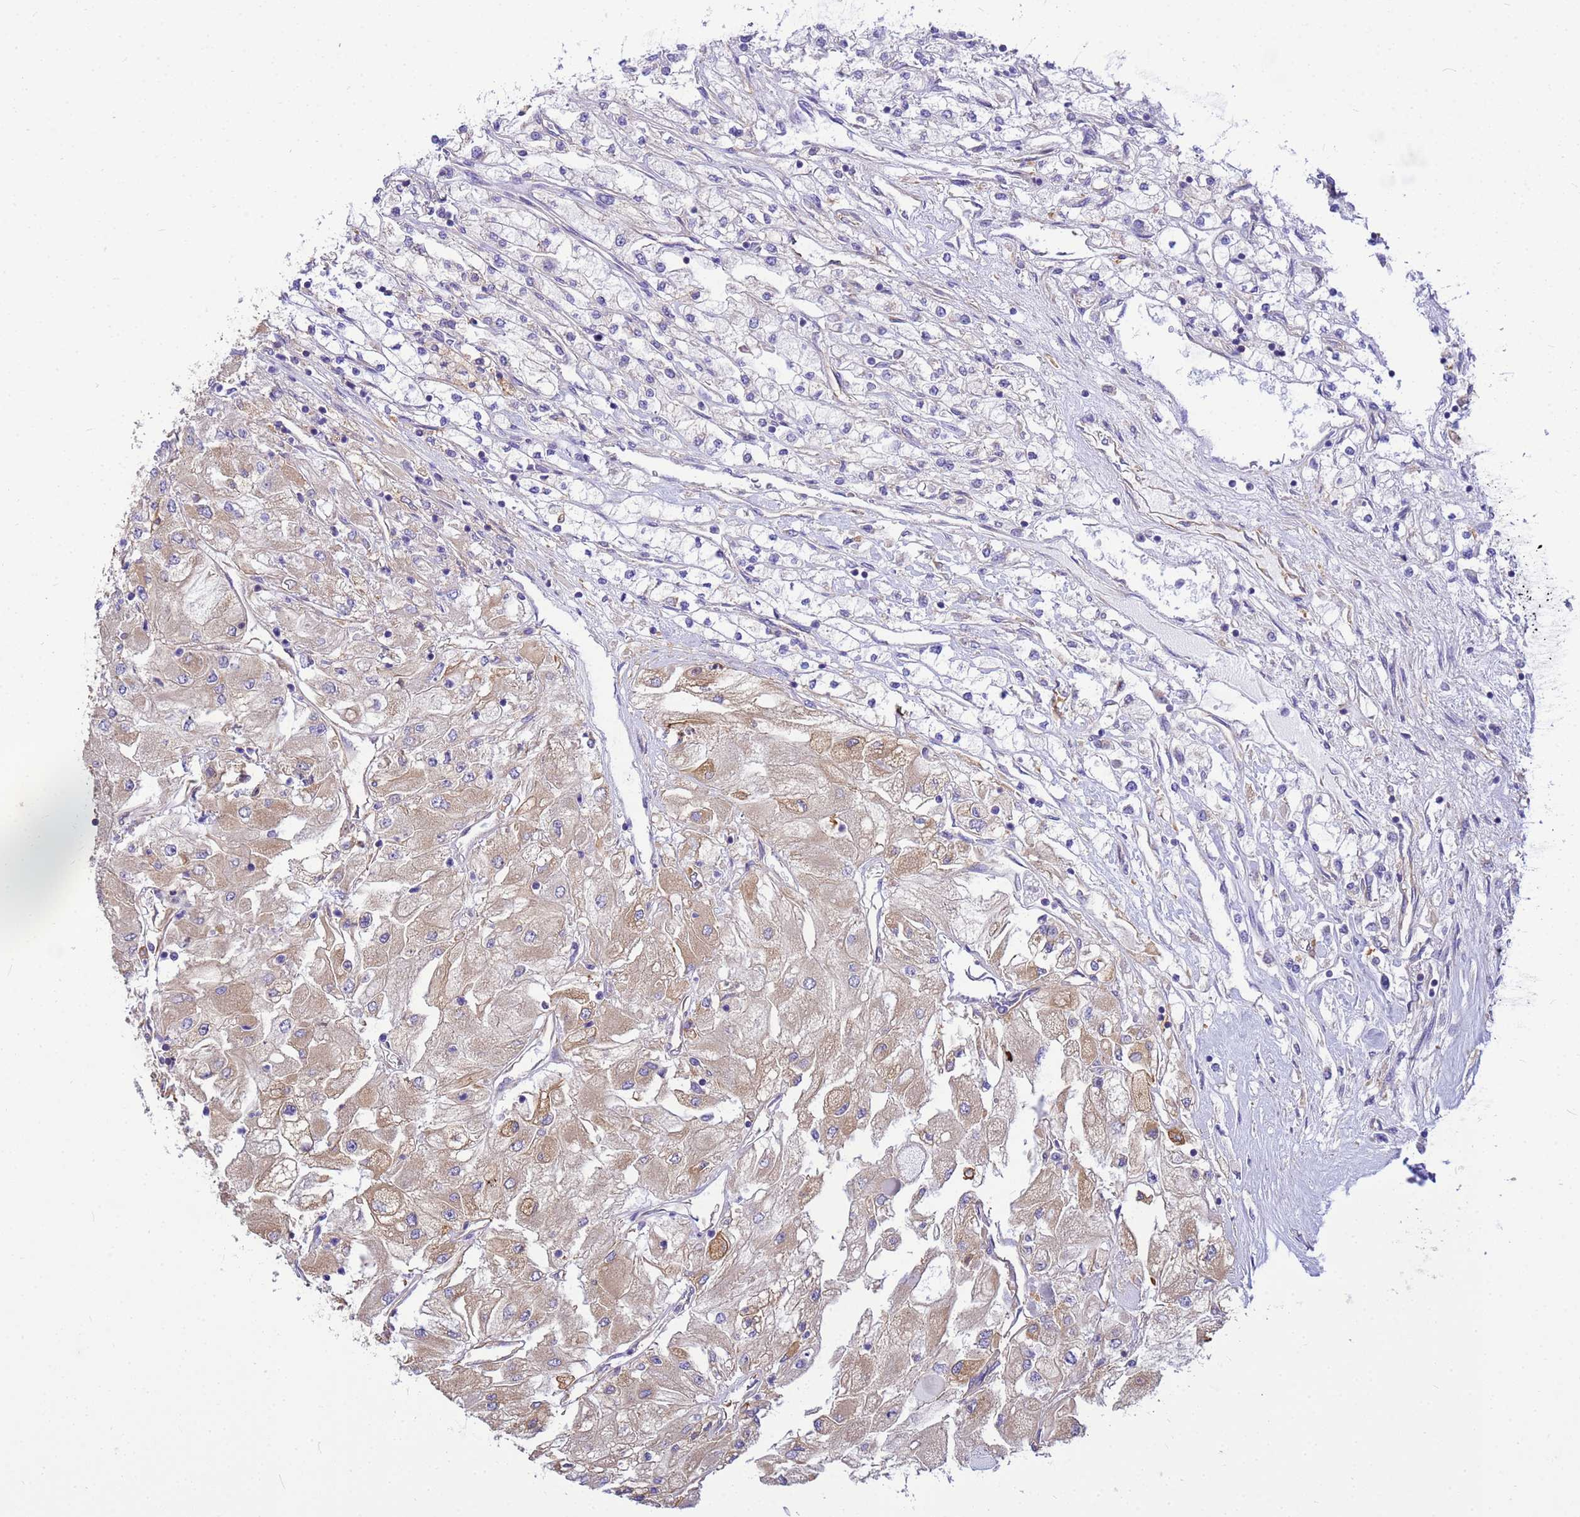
{"staining": {"intensity": "weak", "quantity": "25%-75%", "location": "cytoplasmic/membranous"}, "tissue": "renal cancer", "cell_type": "Tumor cells", "image_type": "cancer", "snomed": [{"axis": "morphology", "description": "Adenocarcinoma, NOS"}, {"axis": "topography", "description": "Kidney"}], "caption": "High-power microscopy captured an IHC histopathology image of renal cancer (adenocarcinoma), revealing weak cytoplasmic/membranous positivity in about 25%-75% of tumor cells.", "gene": "TUBB1", "patient": {"sex": "male", "age": 80}}